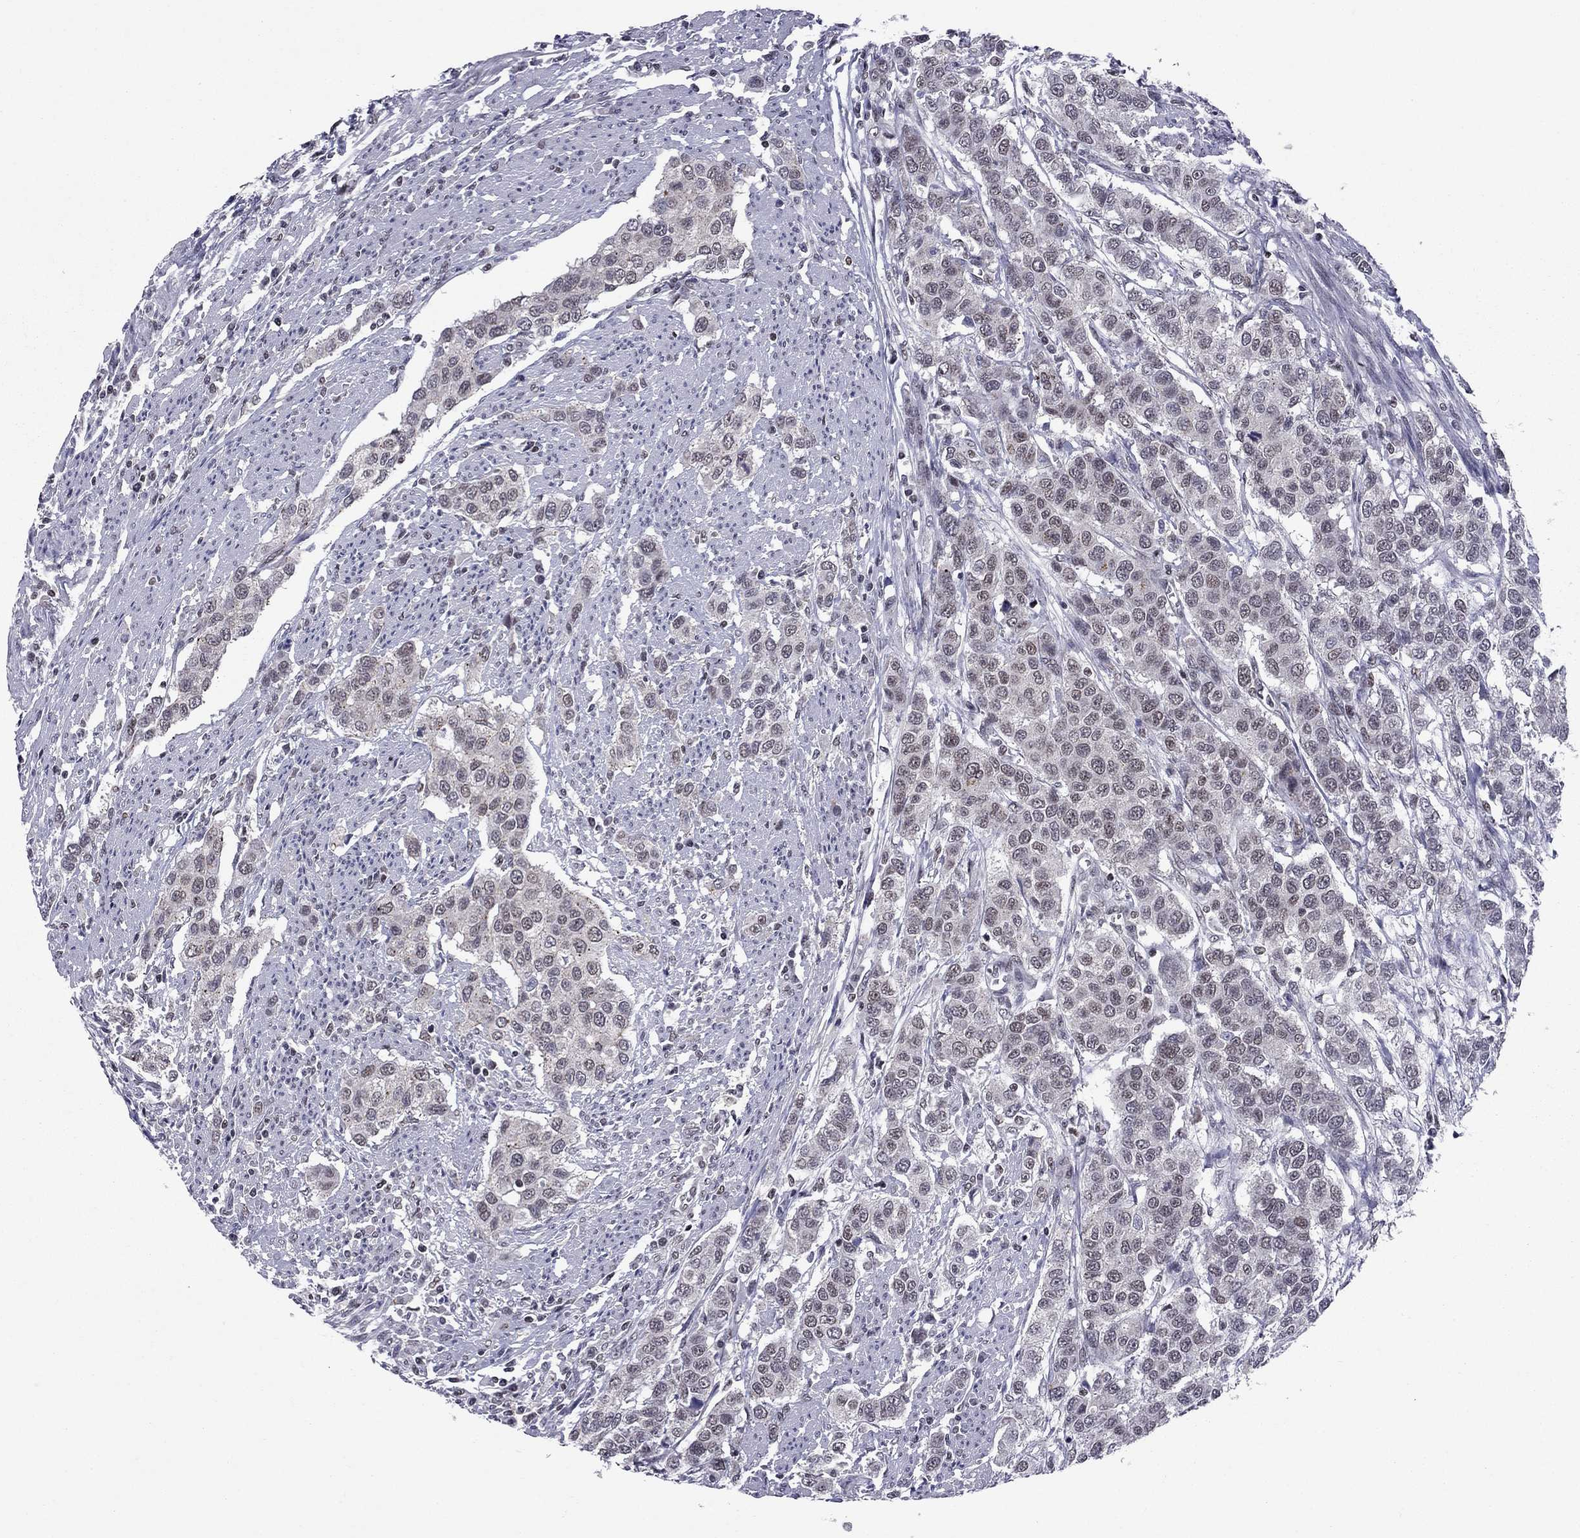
{"staining": {"intensity": "negative", "quantity": "none", "location": "none"}, "tissue": "urothelial cancer", "cell_type": "Tumor cells", "image_type": "cancer", "snomed": [{"axis": "morphology", "description": "Urothelial carcinoma, High grade"}, {"axis": "topography", "description": "Urinary bladder"}], "caption": "Histopathology image shows no significant protein expression in tumor cells of urothelial cancer.", "gene": "TAF9", "patient": {"sex": "female", "age": 58}}